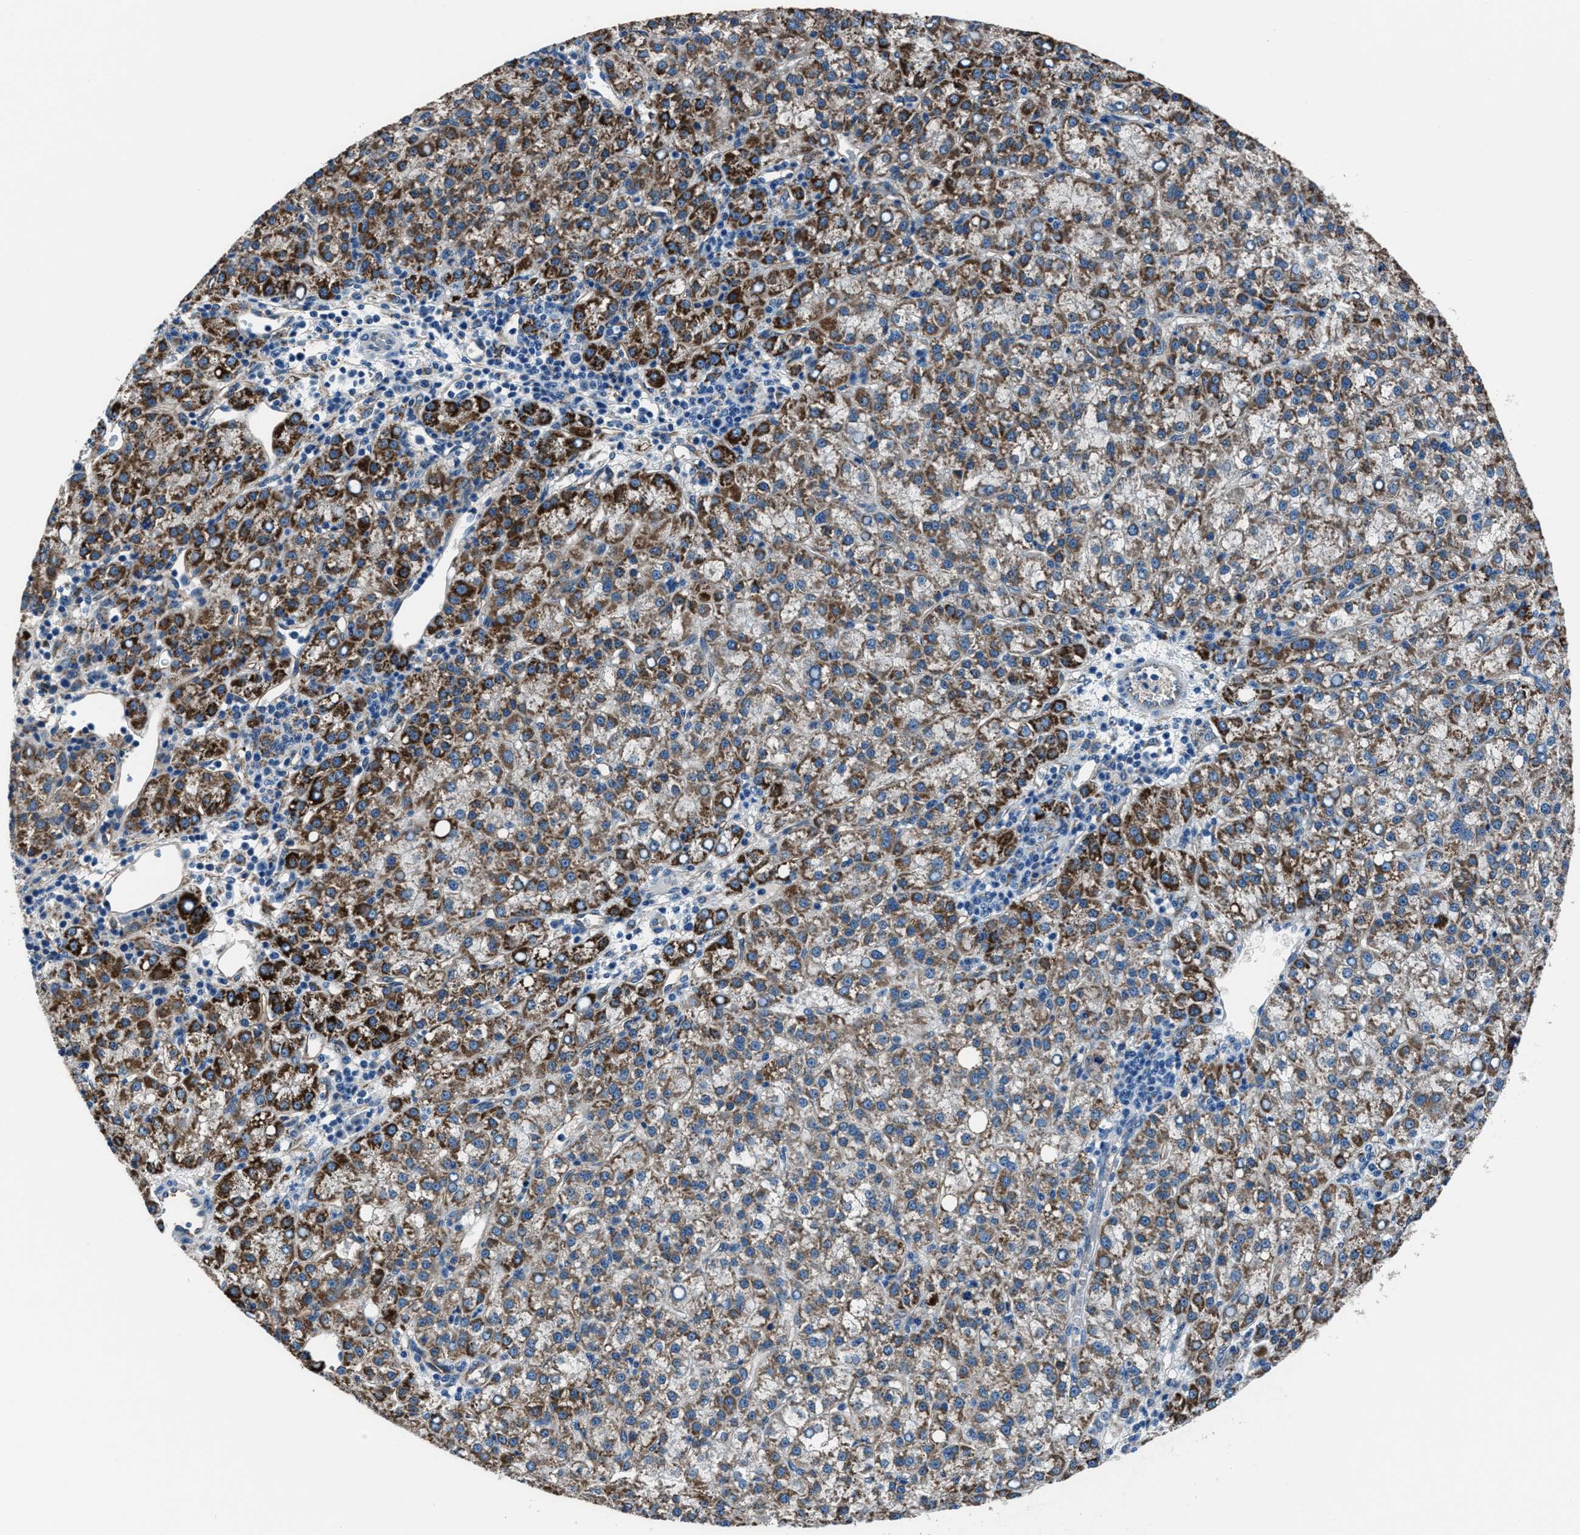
{"staining": {"intensity": "strong", "quantity": "25%-75%", "location": "cytoplasmic/membranous"}, "tissue": "liver cancer", "cell_type": "Tumor cells", "image_type": "cancer", "snomed": [{"axis": "morphology", "description": "Carcinoma, Hepatocellular, NOS"}, {"axis": "topography", "description": "Liver"}], "caption": "Tumor cells display high levels of strong cytoplasmic/membranous positivity in approximately 25%-75% of cells in human liver cancer. The staining is performed using DAB brown chromogen to label protein expression. The nuclei are counter-stained blue using hematoxylin.", "gene": "PRTFDC1", "patient": {"sex": "female", "age": 58}}